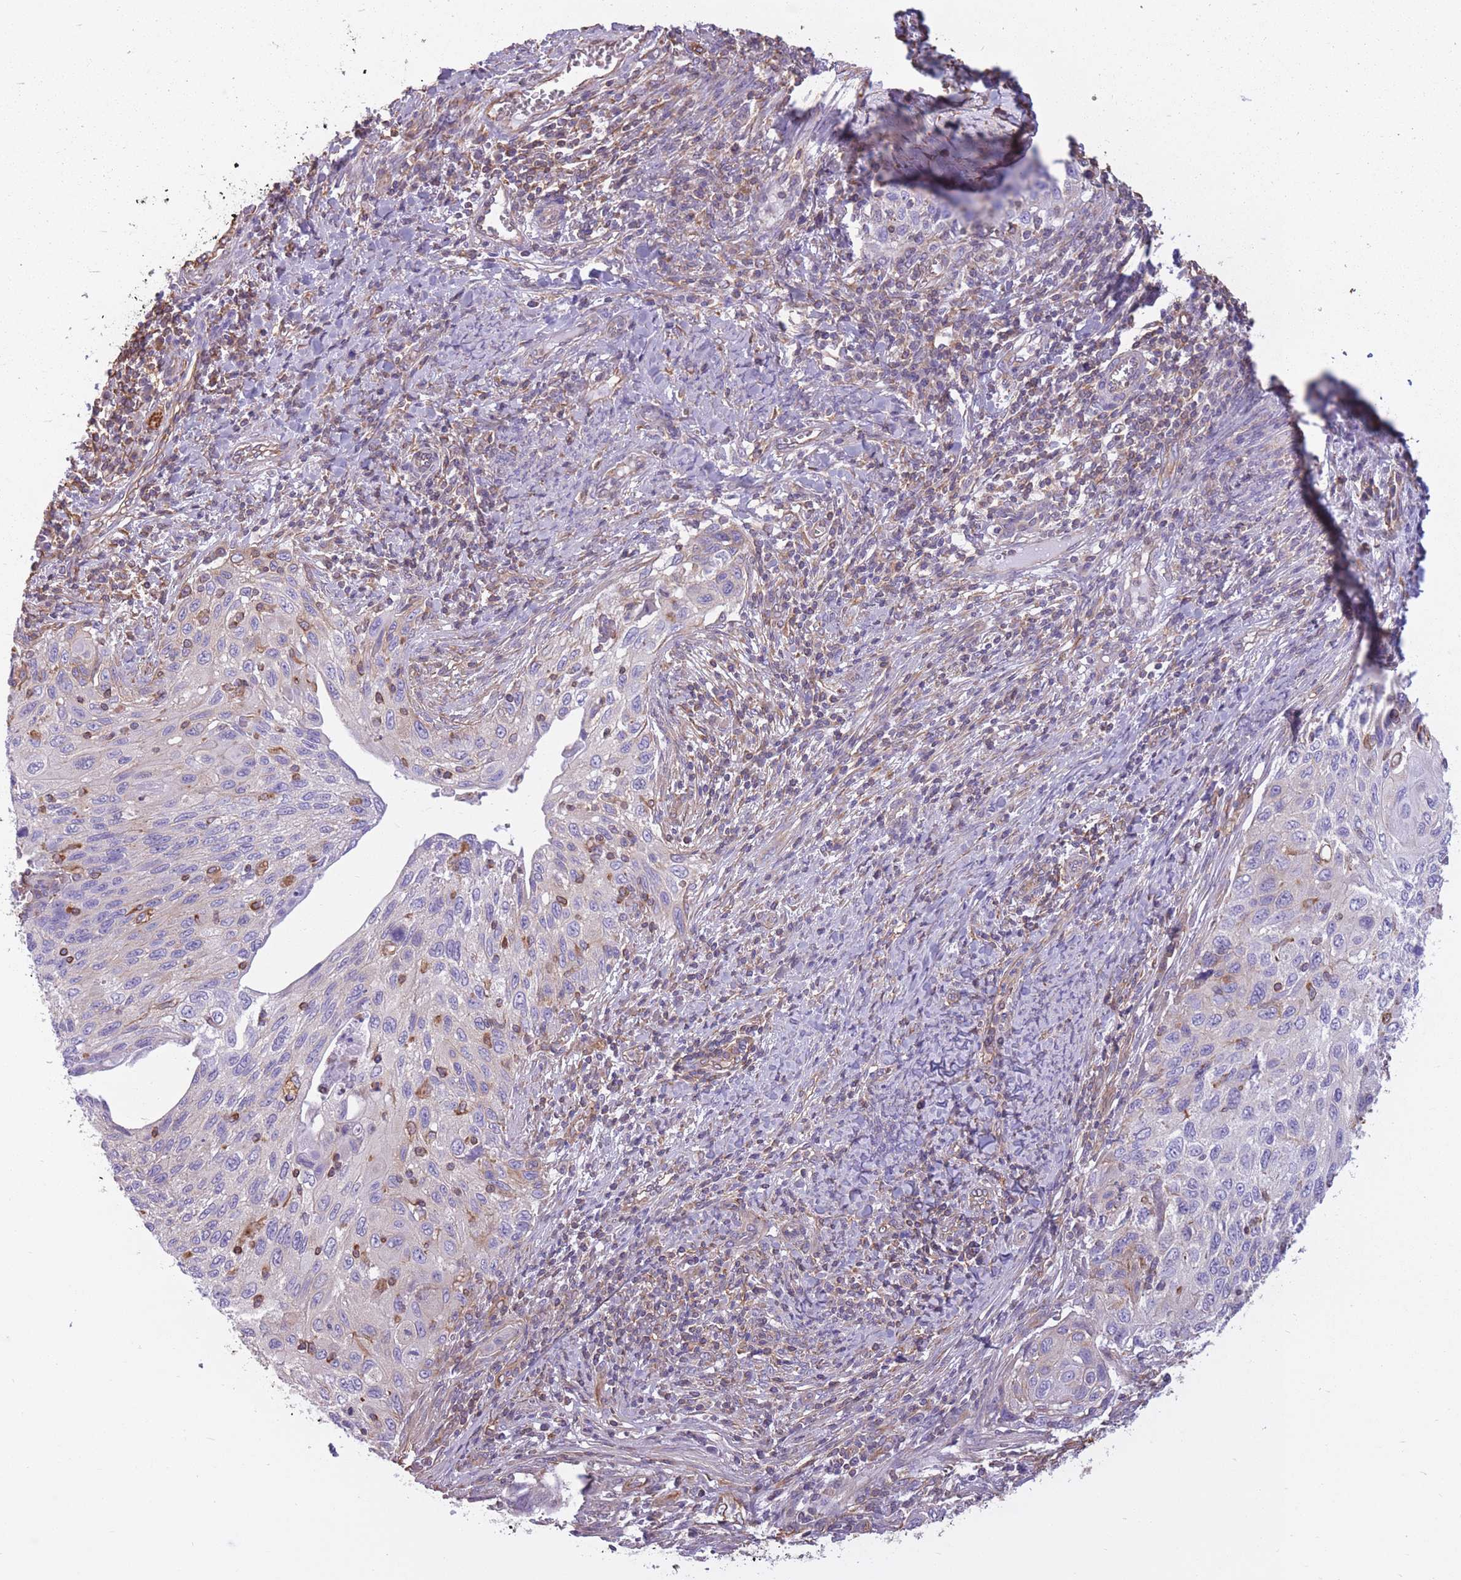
{"staining": {"intensity": "negative", "quantity": "none", "location": "none"}, "tissue": "cervical cancer", "cell_type": "Tumor cells", "image_type": "cancer", "snomed": [{"axis": "morphology", "description": "Squamous cell carcinoma, NOS"}, {"axis": "topography", "description": "Cervix"}], "caption": "Micrograph shows no protein expression in tumor cells of cervical cancer tissue. (DAB (3,3'-diaminobenzidine) immunohistochemistry with hematoxylin counter stain).", "gene": "ADD1", "patient": {"sex": "female", "age": 70}}